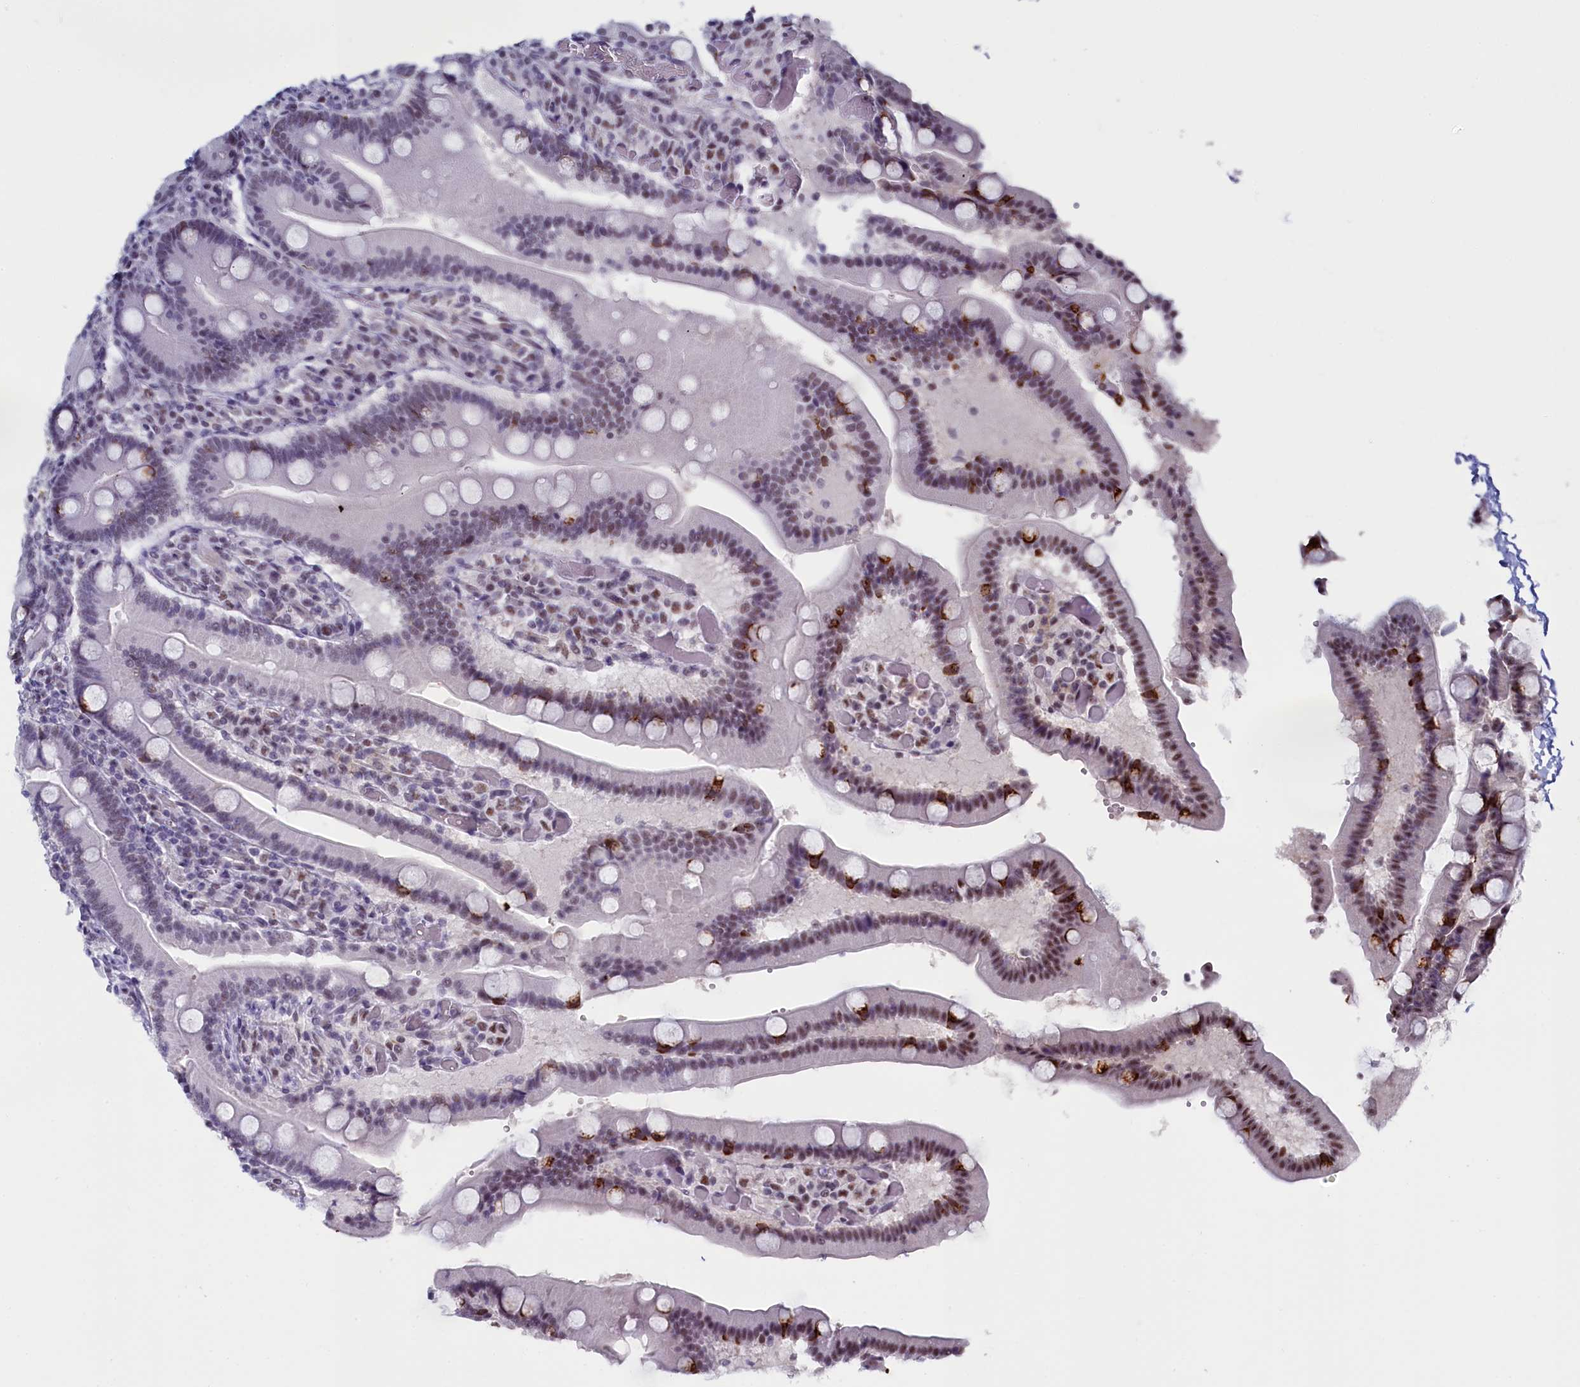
{"staining": {"intensity": "moderate", "quantity": "25%-75%", "location": "cytoplasmic/membranous,nuclear"}, "tissue": "duodenum", "cell_type": "Glandular cells", "image_type": "normal", "snomed": [{"axis": "morphology", "description": "Normal tissue, NOS"}, {"axis": "topography", "description": "Duodenum"}], "caption": "High-power microscopy captured an IHC image of unremarkable duodenum, revealing moderate cytoplasmic/membranous,nuclear positivity in approximately 25%-75% of glandular cells.", "gene": "CD2BP2", "patient": {"sex": "female", "age": 62}}